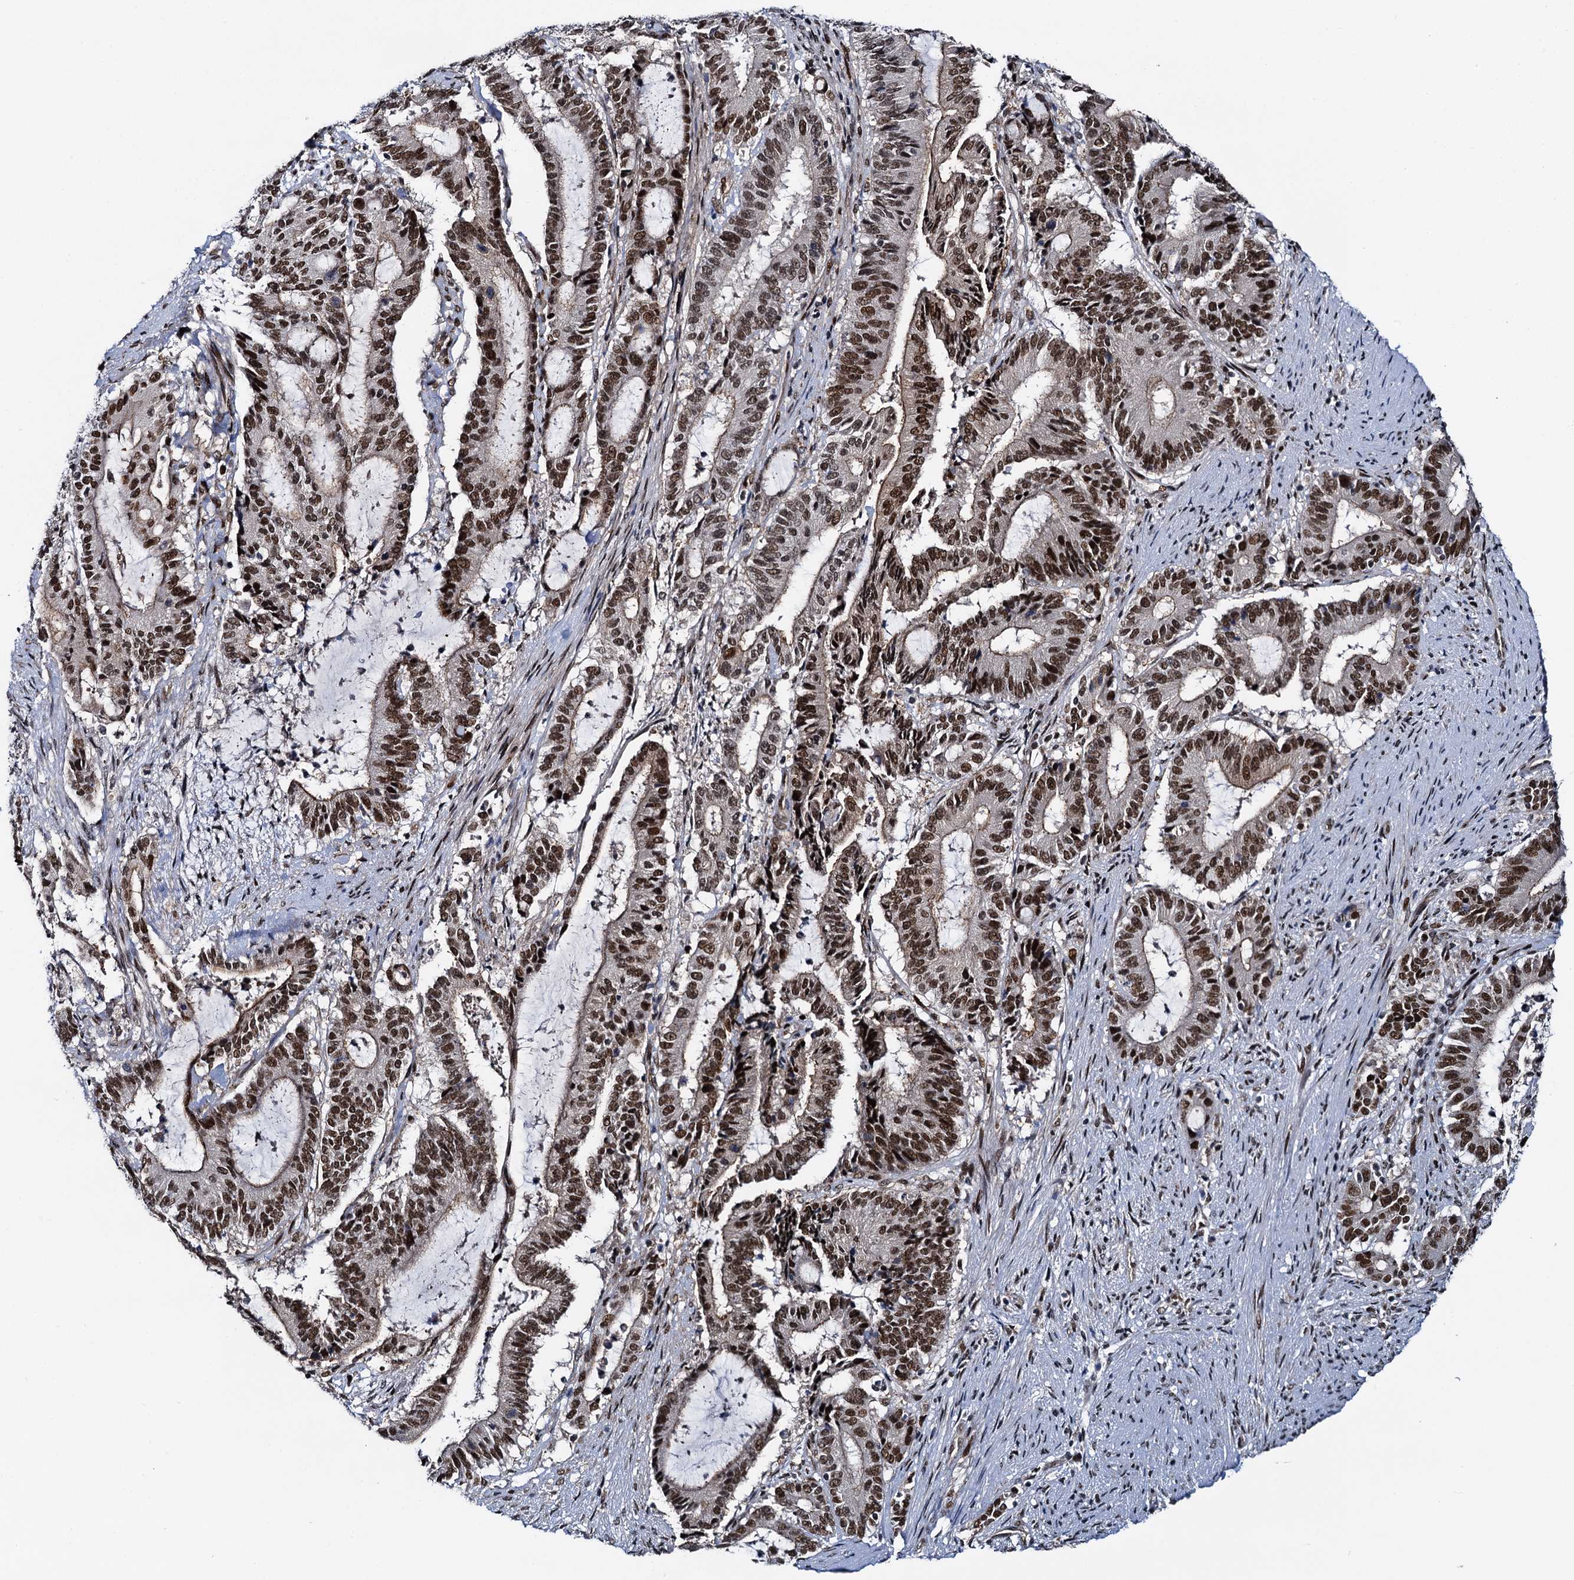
{"staining": {"intensity": "moderate", "quantity": ">75%", "location": "nuclear"}, "tissue": "liver cancer", "cell_type": "Tumor cells", "image_type": "cancer", "snomed": [{"axis": "morphology", "description": "Normal tissue, NOS"}, {"axis": "morphology", "description": "Cholangiocarcinoma"}, {"axis": "topography", "description": "Liver"}, {"axis": "topography", "description": "Peripheral nerve tissue"}], "caption": "Immunohistochemical staining of human liver cholangiocarcinoma shows moderate nuclear protein staining in about >75% of tumor cells.", "gene": "RUFY2", "patient": {"sex": "female", "age": 73}}